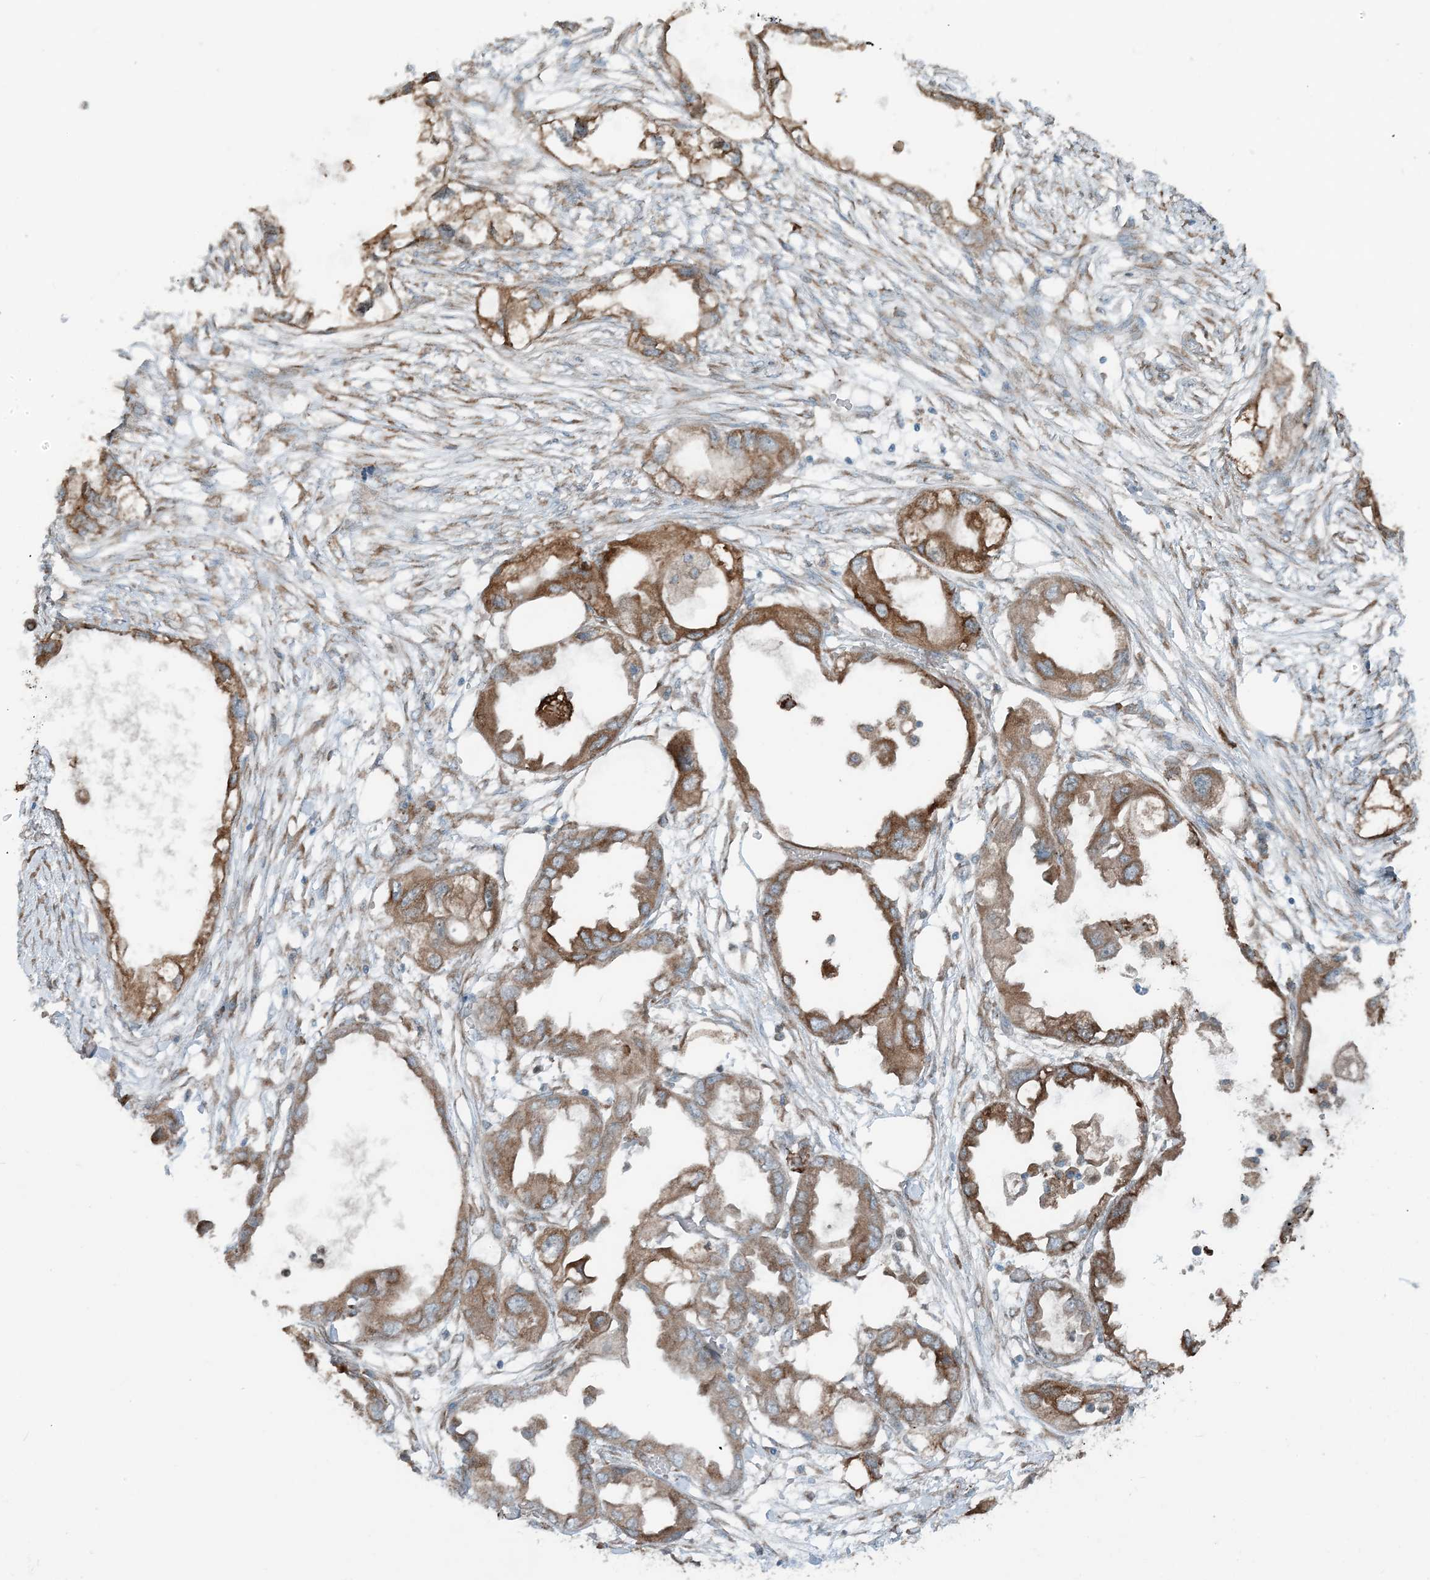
{"staining": {"intensity": "moderate", "quantity": ">75%", "location": "cytoplasmic/membranous"}, "tissue": "endometrial cancer", "cell_type": "Tumor cells", "image_type": "cancer", "snomed": [{"axis": "morphology", "description": "Adenocarcinoma, NOS"}, {"axis": "morphology", "description": "Adenocarcinoma, metastatic, NOS"}, {"axis": "topography", "description": "Adipose tissue"}, {"axis": "topography", "description": "Endometrium"}], "caption": "High-magnification brightfield microscopy of endometrial adenocarcinoma stained with DAB (3,3'-diaminobenzidine) (brown) and counterstained with hematoxylin (blue). tumor cells exhibit moderate cytoplasmic/membranous staining is appreciated in approximately>75% of cells. Immunohistochemistry (ihc) stains the protein in brown and the nuclei are stained blue.", "gene": "CERKL", "patient": {"sex": "female", "age": 67}}